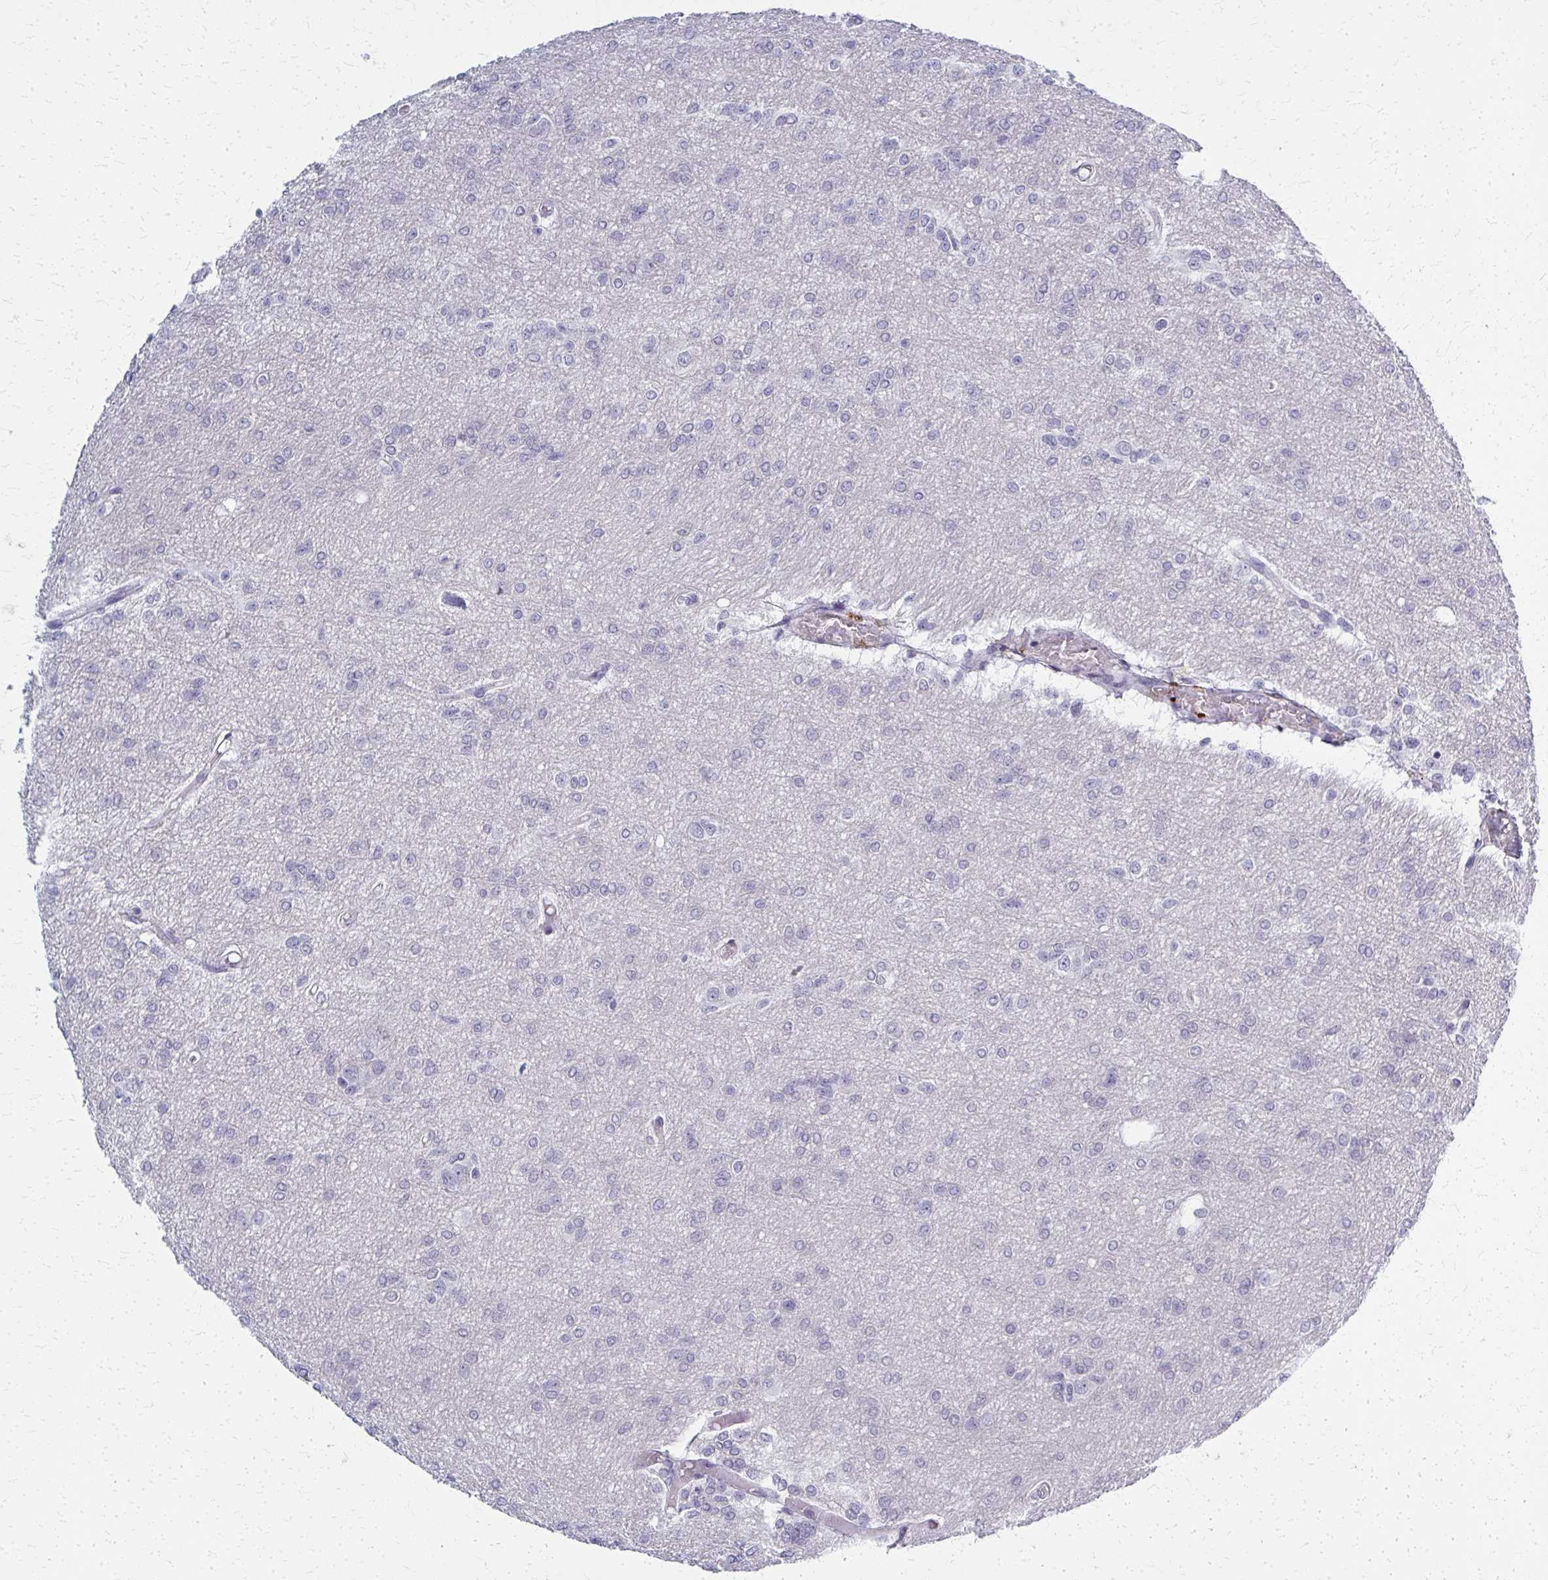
{"staining": {"intensity": "negative", "quantity": "none", "location": "none"}, "tissue": "glioma", "cell_type": "Tumor cells", "image_type": "cancer", "snomed": [{"axis": "morphology", "description": "Glioma, malignant, Low grade"}, {"axis": "topography", "description": "Brain"}], "caption": "The image demonstrates no staining of tumor cells in glioma.", "gene": "CASQ2", "patient": {"sex": "male", "age": 26}}